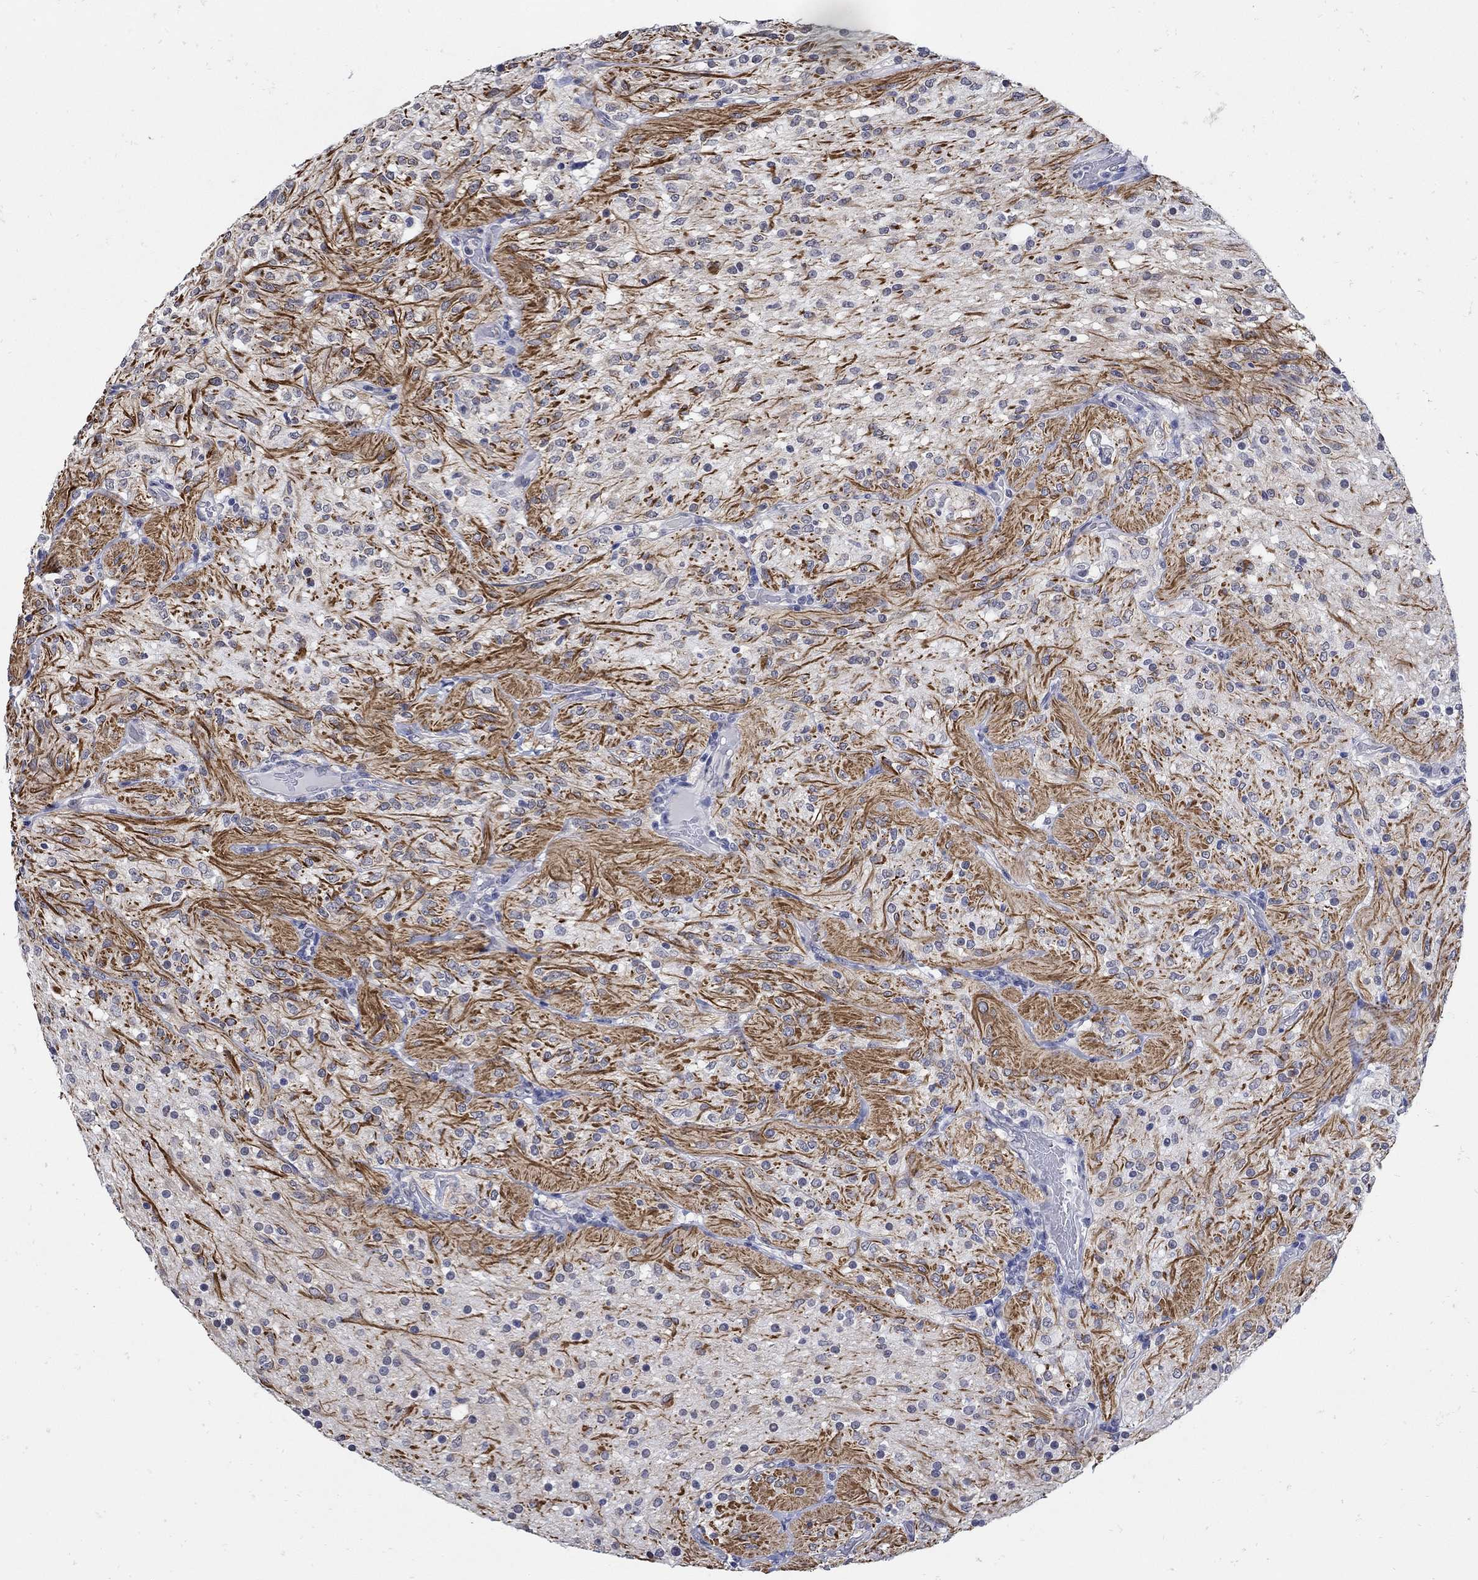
{"staining": {"intensity": "negative", "quantity": "none", "location": "none"}, "tissue": "glioma", "cell_type": "Tumor cells", "image_type": "cancer", "snomed": [{"axis": "morphology", "description": "Glioma, malignant, Low grade"}, {"axis": "topography", "description": "Brain"}], "caption": "DAB (3,3'-diaminobenzidine) immunohistochemical staining of malignant glioma (low-grade) displays no significant positivity in tumor cells.", "gene": "KCNN3", "patient": {"sex": "male", "age": 3}}